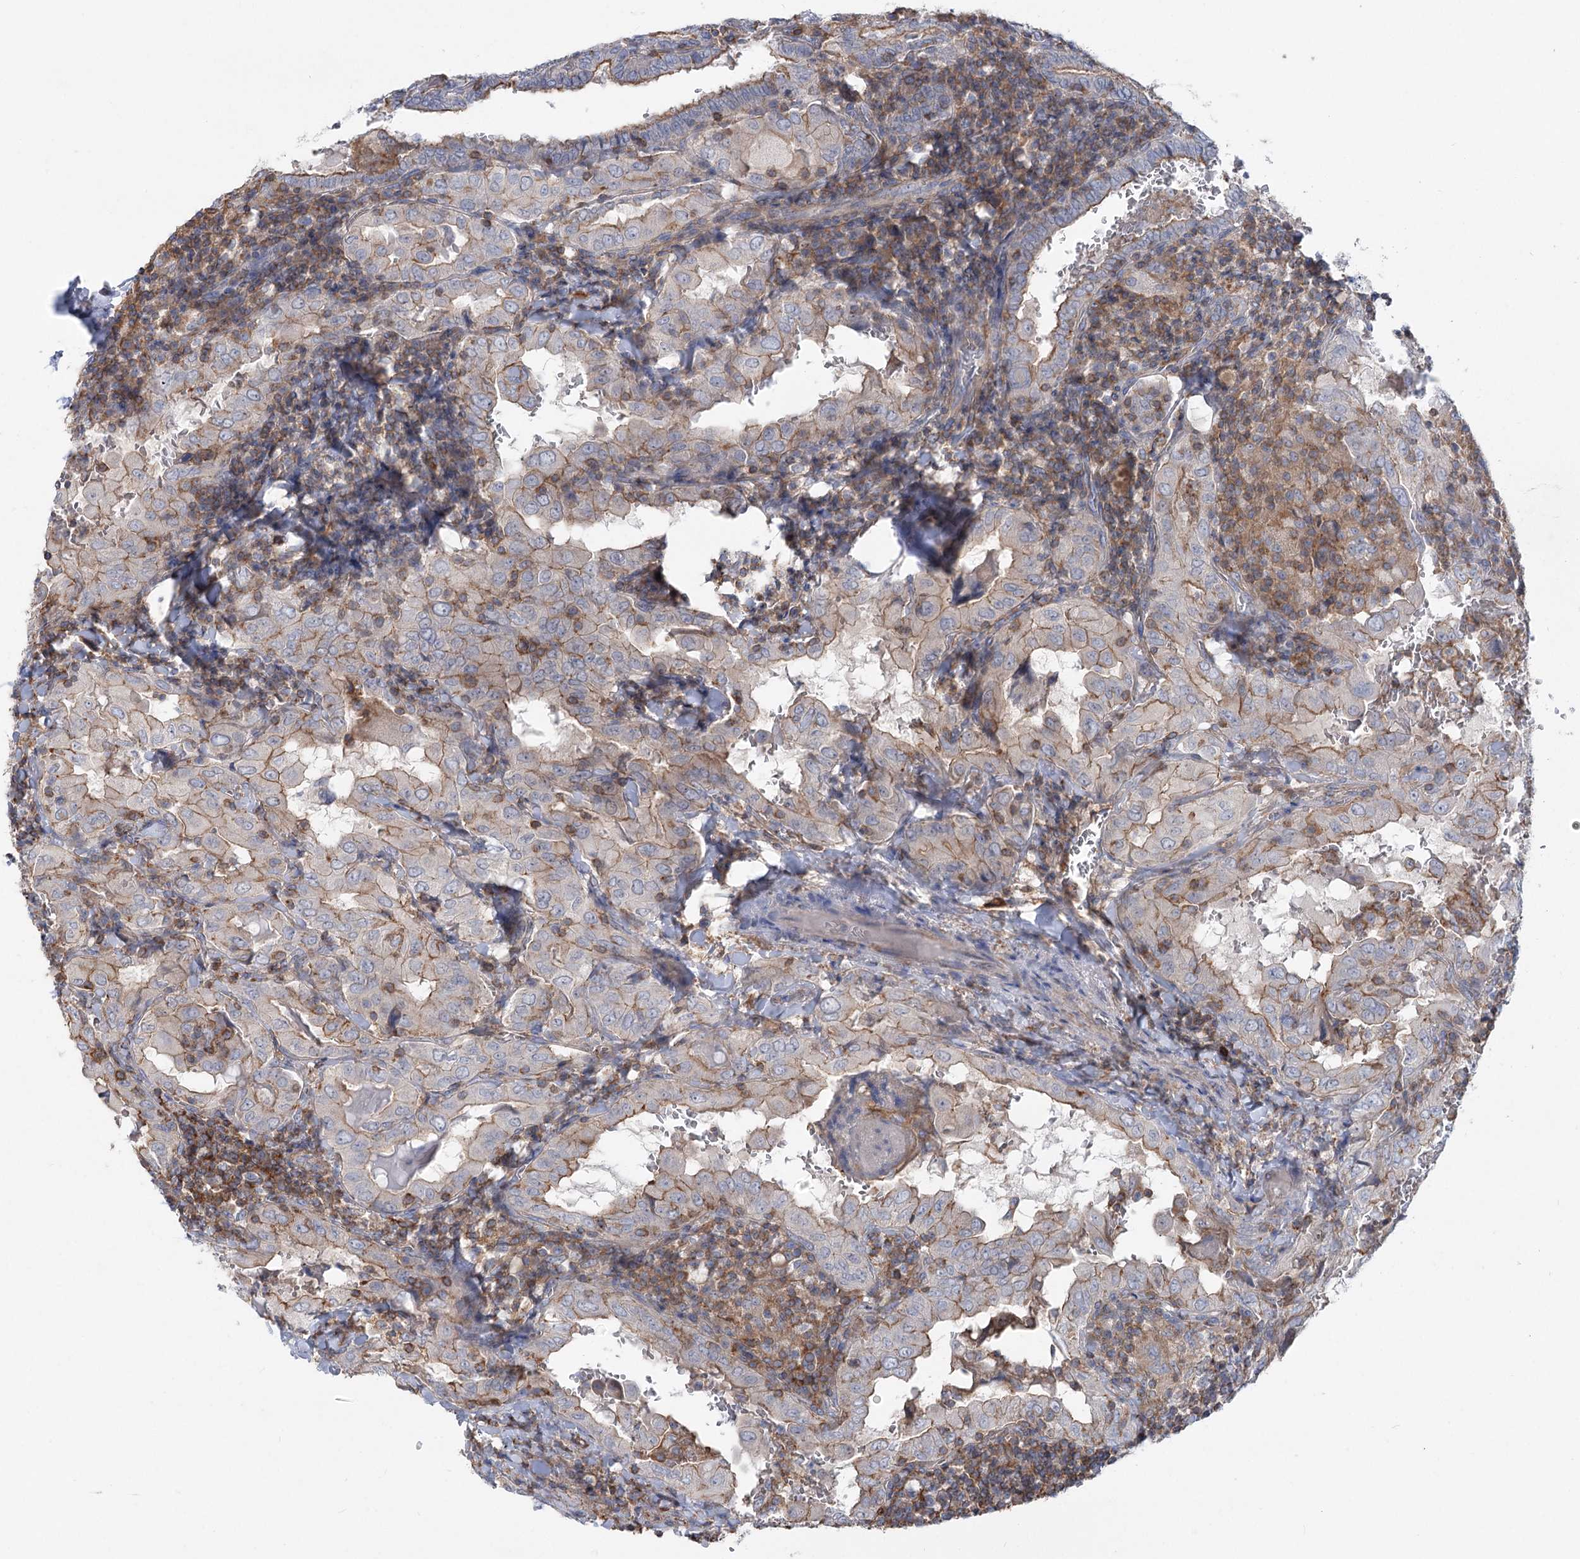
{"staining": {"intensity": "moderate", "quantity": "25%-75%", "location": "cytoplasmic/membranous"}, "tissue": "thyroid cancer", "cell_type": "Tumor cells", "image_type": "cancer", "snomed": [{"axis": "morphology", "description": "Papillary adenocarcinoma, NOS"}, {"axis": "topography", "description": "Thyroid gland"}], "caption": "The micrograph displays staining of thyroid papillary adenocarcinoma, revealing moderate cytoplasmic/membranous protein staining (brown color) within tumor cells.", "gene": "LARP1B", "patient": {"sex": "female", "age": 72}}